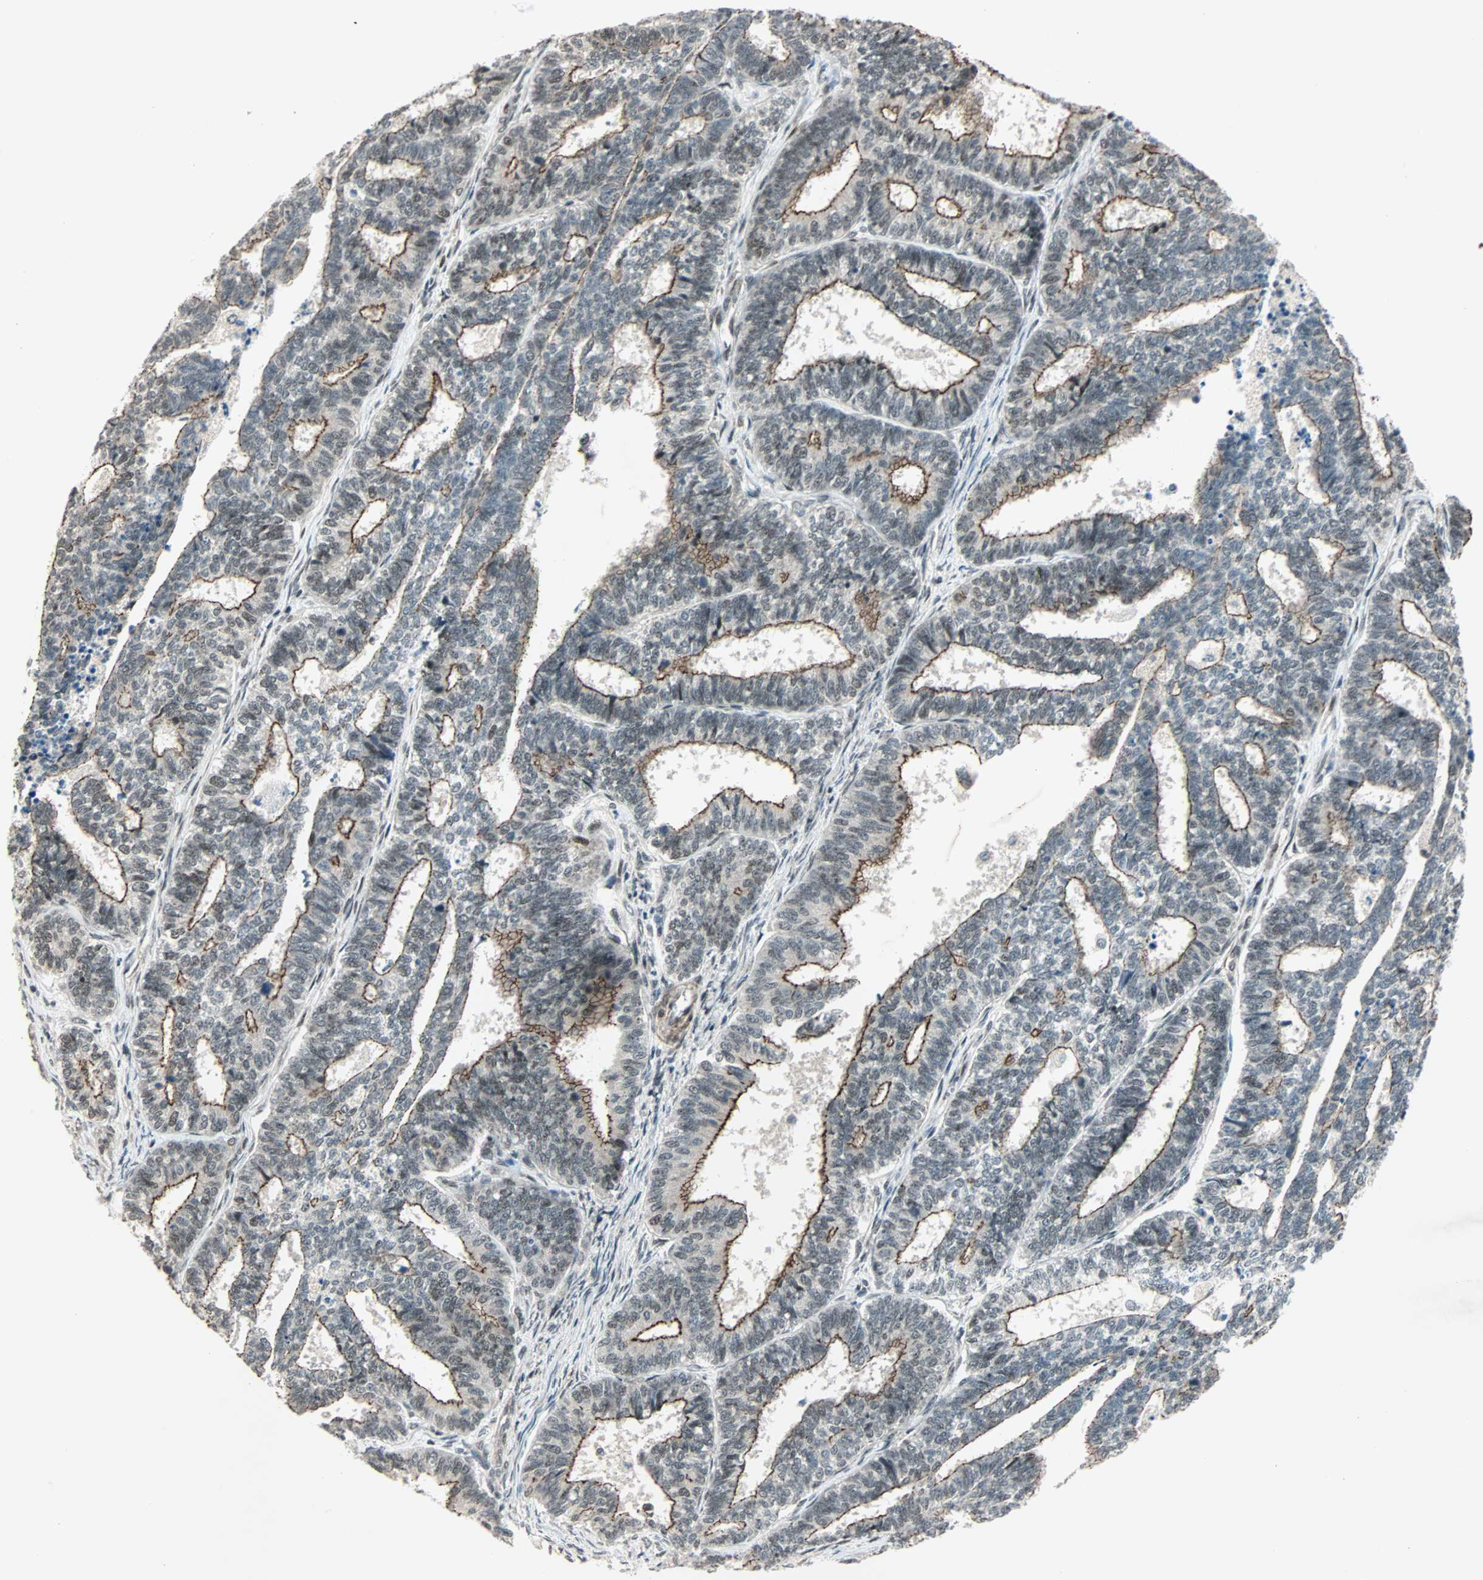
{"staining": {"intensity": "moderate", "quantity": "25%-75%", "location": "cytoplasmic/membranous"}, "tissue": "endometrial cancer", "cell_type": "Tumor cells", "image_type": "cancer", "snomed": [{"axis": "morphology", "description": "Adenocarcinoma, NOS"}, {"axis": "topography", "description": "Endometrium"}], "caption": "Brown immunohistochemical staining in human adenocarcinoma (endometrial) demonstrates moderate cytoplasmic/membranous positivity in about 25%-75% of tumor cells.", "gene": "CBX4", "patient": {"sex": "female", "age": 70}}